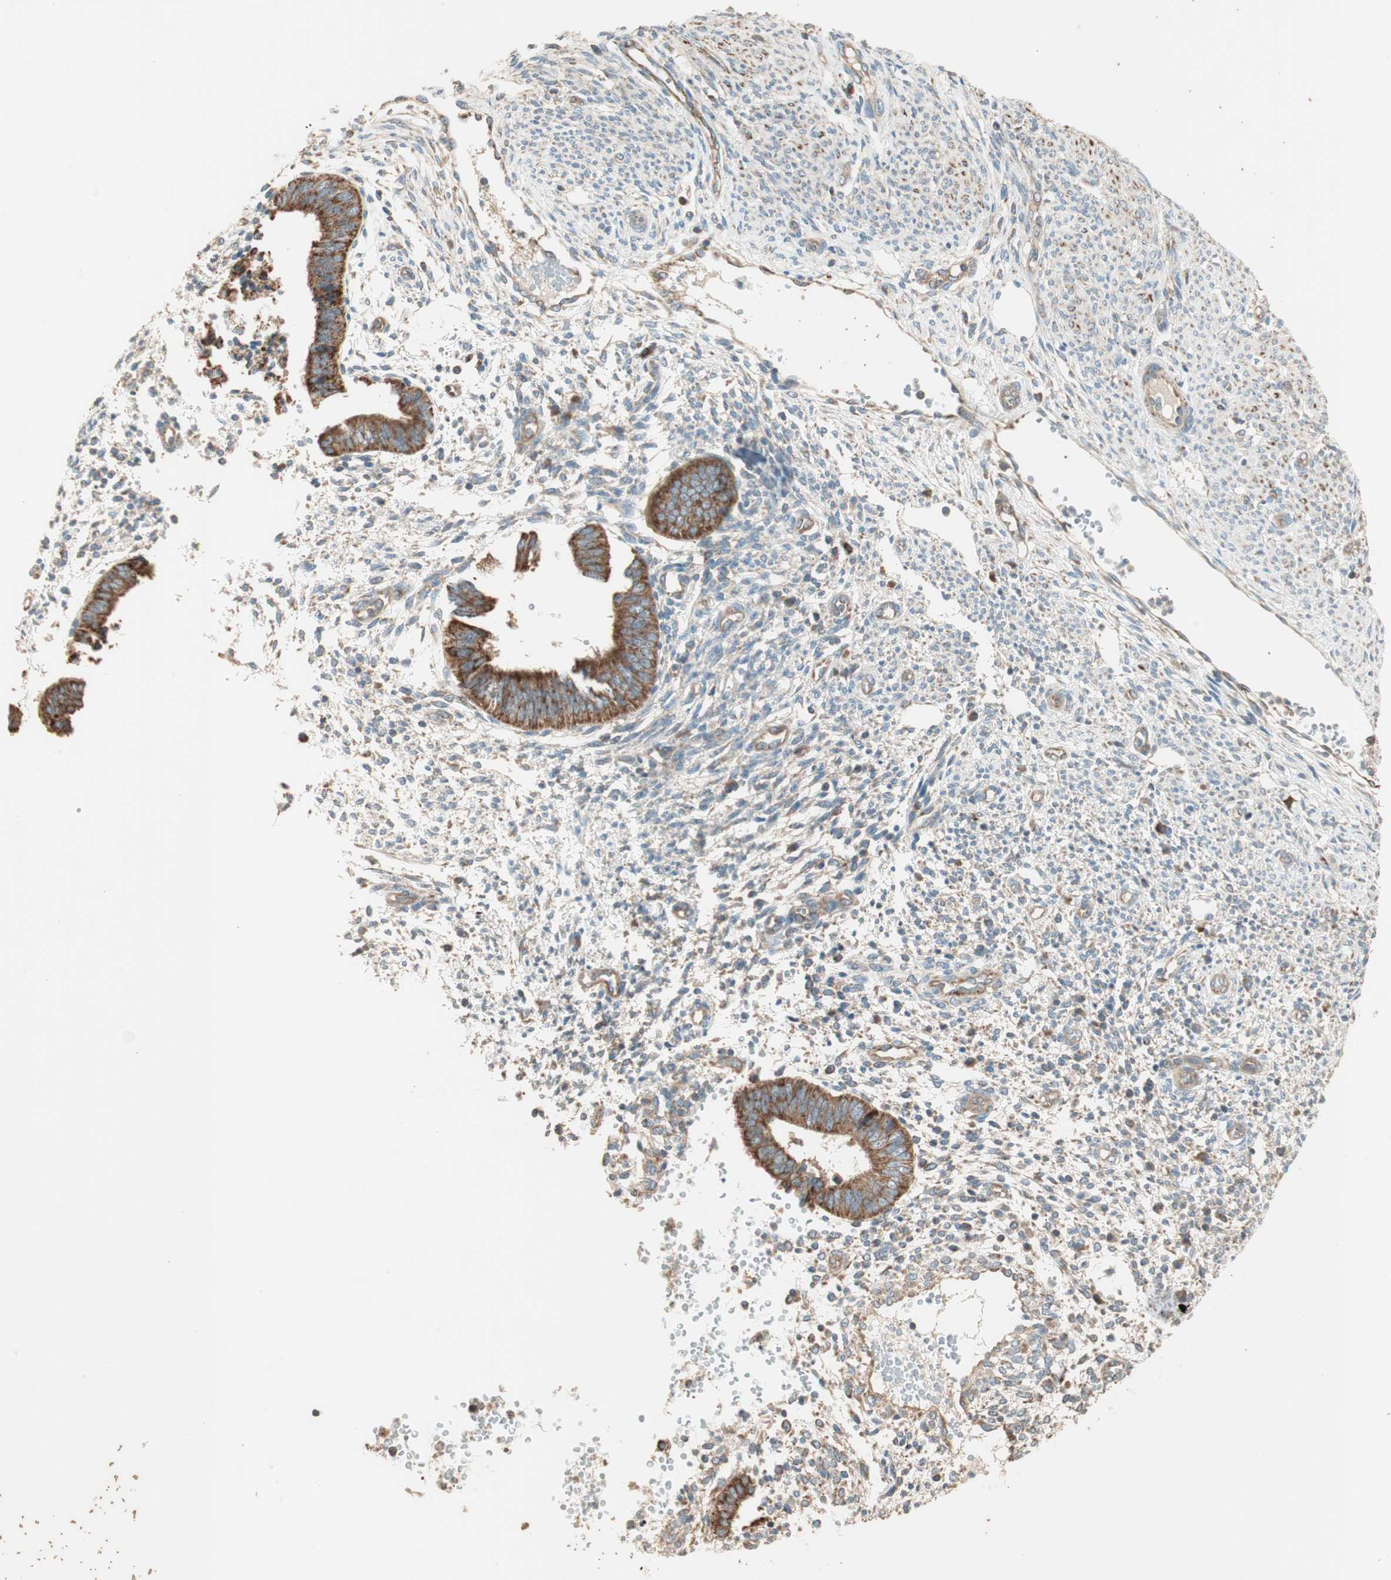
{"staining": {"intensity": "weak", "quantity": "25%-75%", "location": "cytoplasmic/membranous"}, "tissue": "endometrium", "cell_type": "Cells in endometrial stroma", "image_type": "normal", "snomed": [{"axis": "morphology", "description": "Normal tissue, NOS"}, {"axis": "topography", "description": "Endometrium"}], "caption": "Weak cytoplasmic/membranous staining for a protein is appreciated in about 25%-75% of cells in endometrial stroma of benign endometrium using IHC.", "gene": "CC2D1A", "patient": {"sex": "female", "age": 35}}